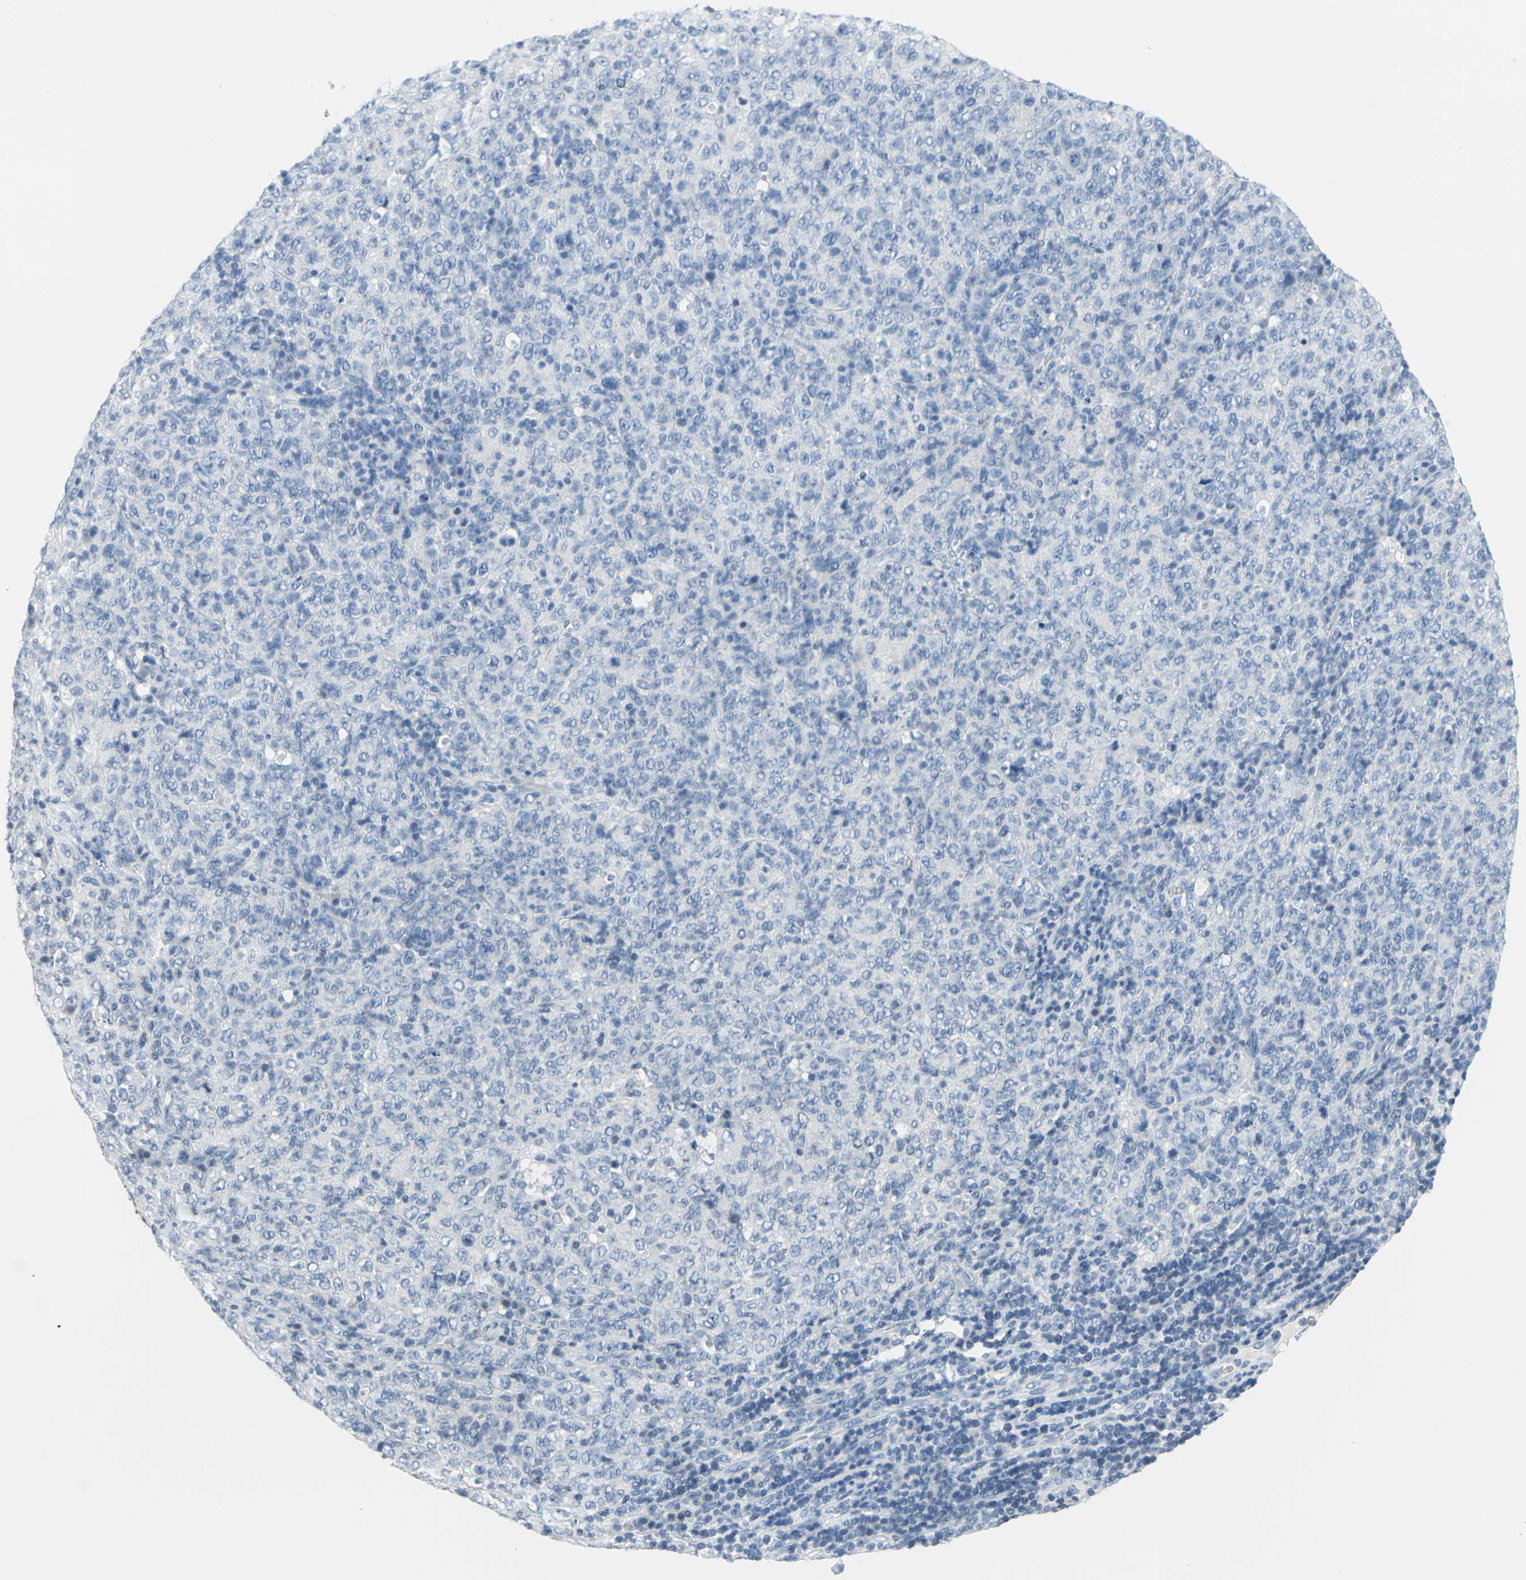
{"staining": {"intensity": "negative", "quantity": "none", "location": "none"}, "tissue": "lymphoma", "cell_type": "Tumor cells", "image_type": "cancer", "snomed": [{"axis": "morphology", "description": "Malignant lymphoma, non-Hodgkin's type, High grade"}, {"axis": "topography", "description": "Tonsil"}], "caption": "The IHC image has no significant expression in tumor cells of malignant lymphoma, non-Hodgkin's type (high-grade) tissue.", "gene": "SFN", "patient": {"sex": "female", "age": 36}}